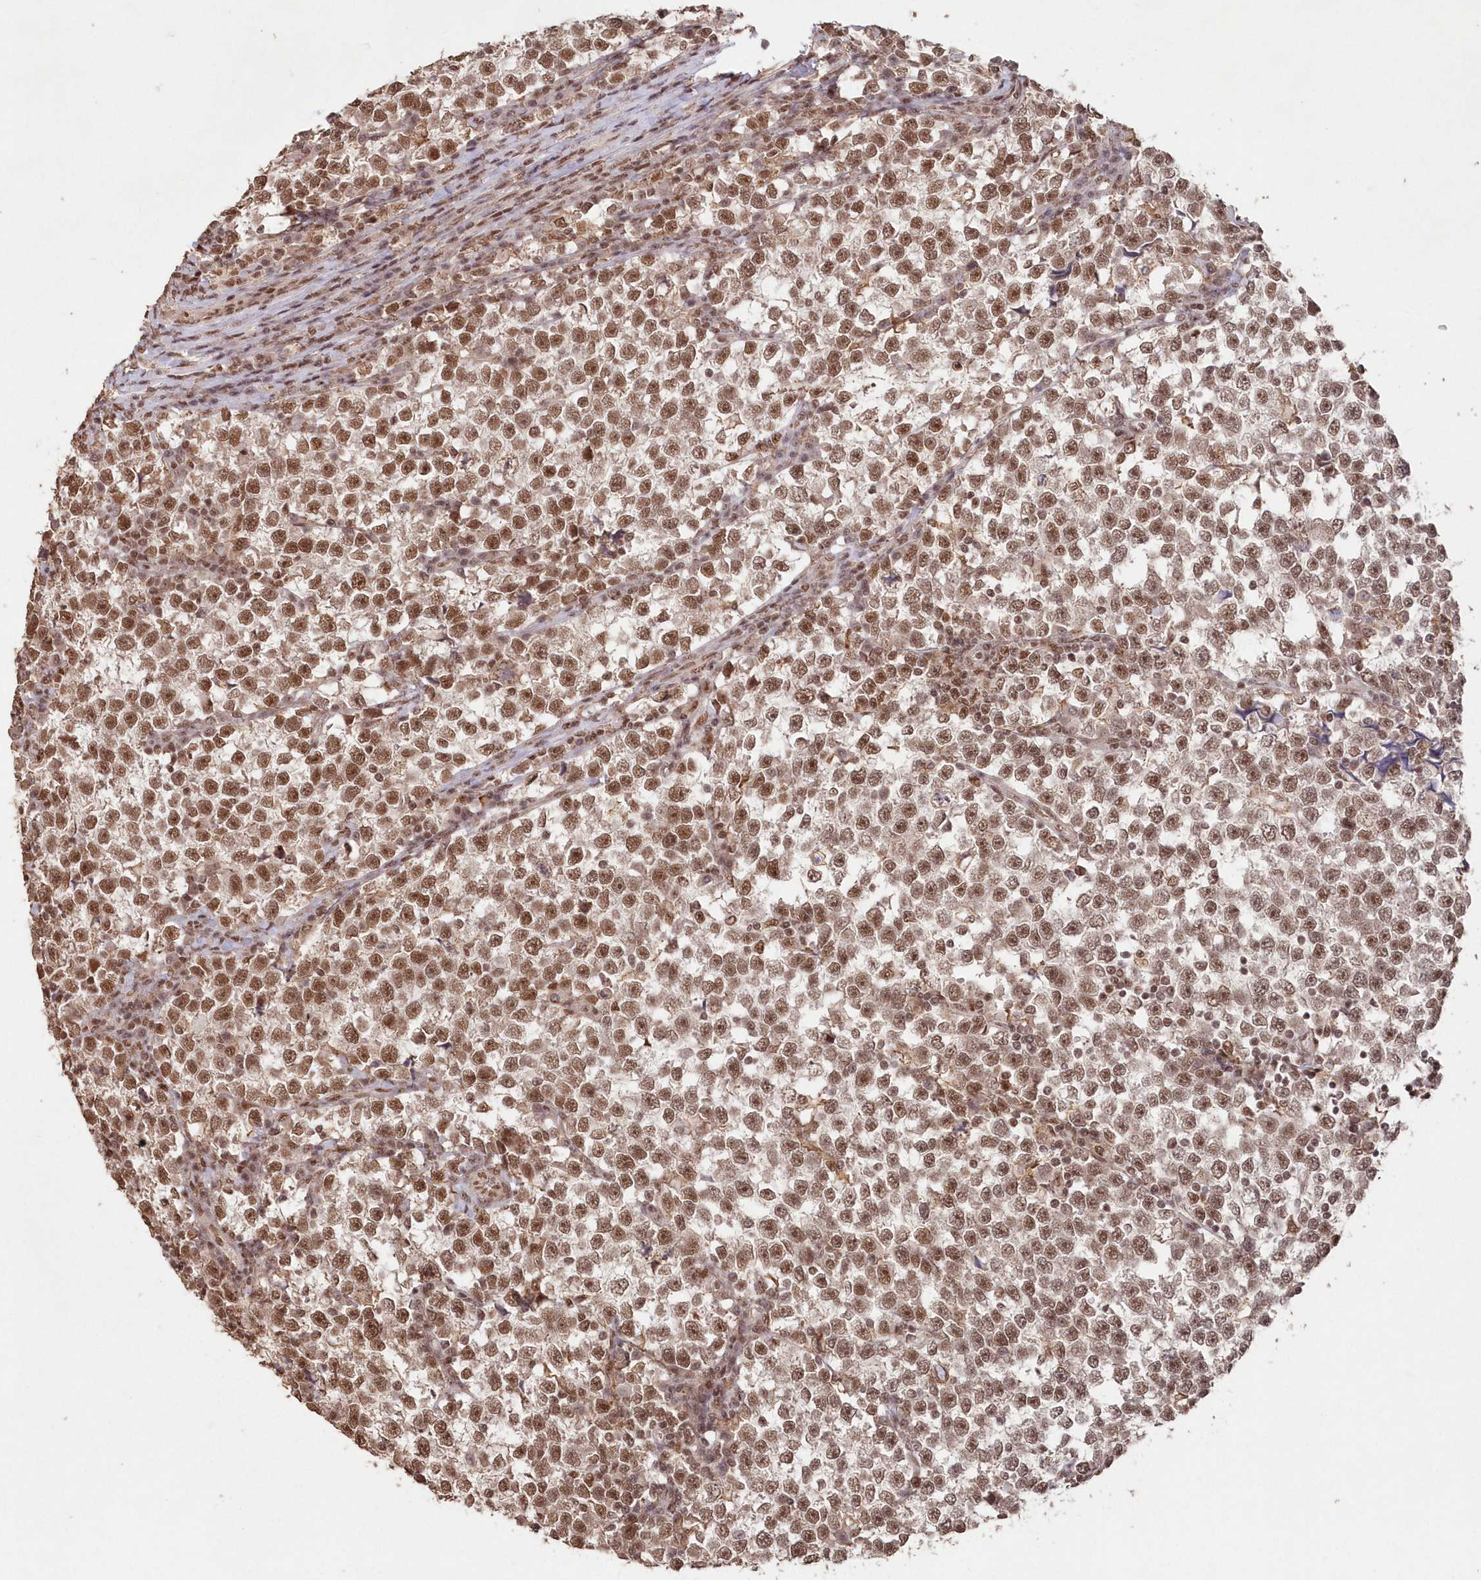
{"staining": {"intensity": "moderate", "quantity": ">75%", "location": "nuclear"}, "tissue": "testis cancer", "cell_type": "Tumor cells", "image_type": "cancer", "snomed": [{"axis": "morphology", "description": "Normal tissue, NOS"}, {"axis": "morphology", "description": "Seminoma, NOS"}, {"axis": "topography", "description": "Testis"}], "caption": "This photomicrograph demonstrates immunohistochemistry staining of human testis cancer, with medium moderate nuclear staining in about >75% of tumor cells.", "gene": "PDS5A", "patient": {"sex": "male", "age": 43}}